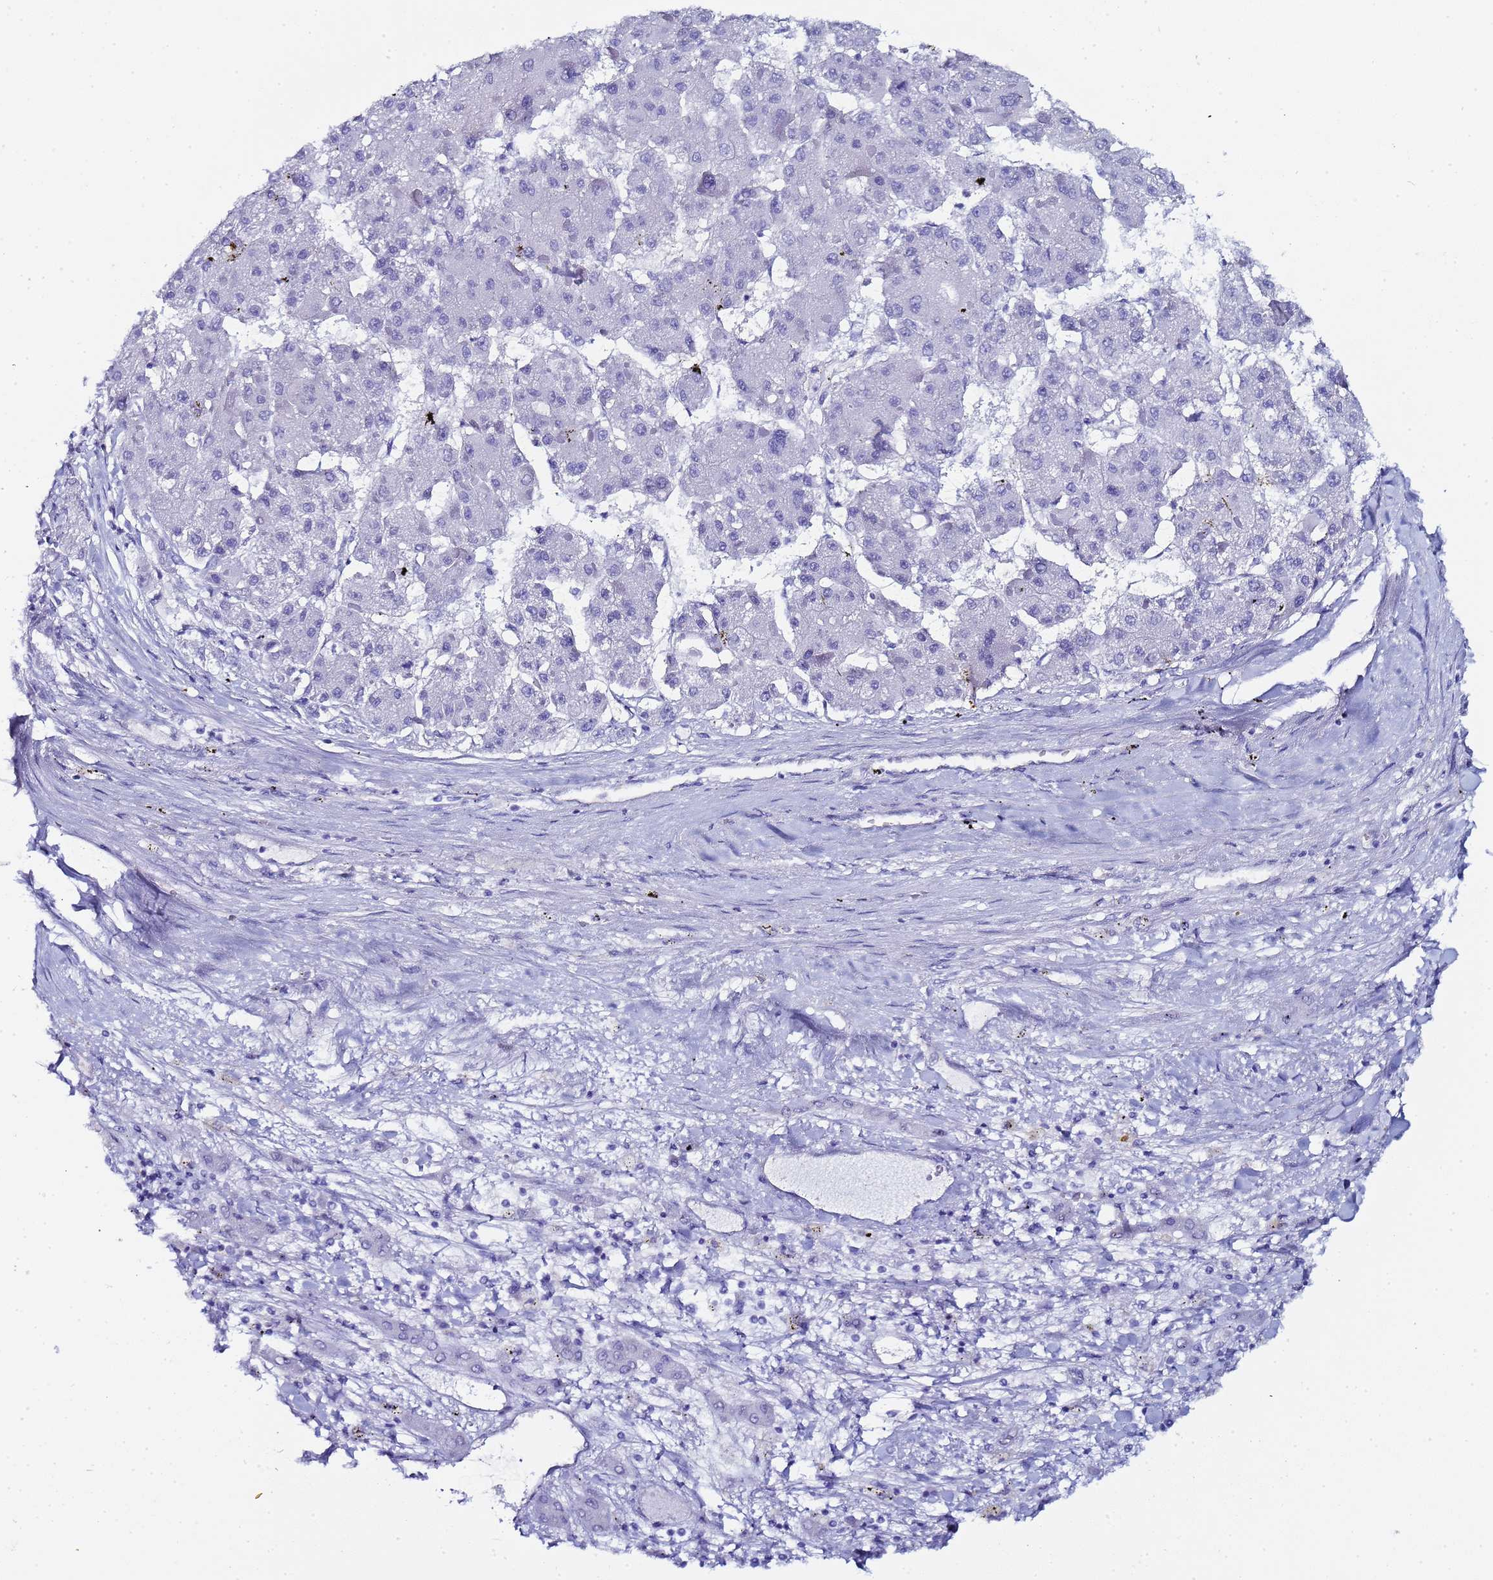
{"staining": {"intensity": "negative", "quantity": "none", "location": "none"}, "tissue": "liver cancer", "cell_type": "Tumor cells", "image_type": "cancer", "snomed": [{"axis": "morphology", "description": "Carcinoma, Hepatocellular, NOS"}, {"axis": "topography", "description": "Liver"}], "caption": "Immunohistochemistry (IHC) of human hepatocellular carcinoma (liver) shows no positivity in tumor cells.", "gene": "CTRC", "patient": {"sex": "female", "age": 73}}